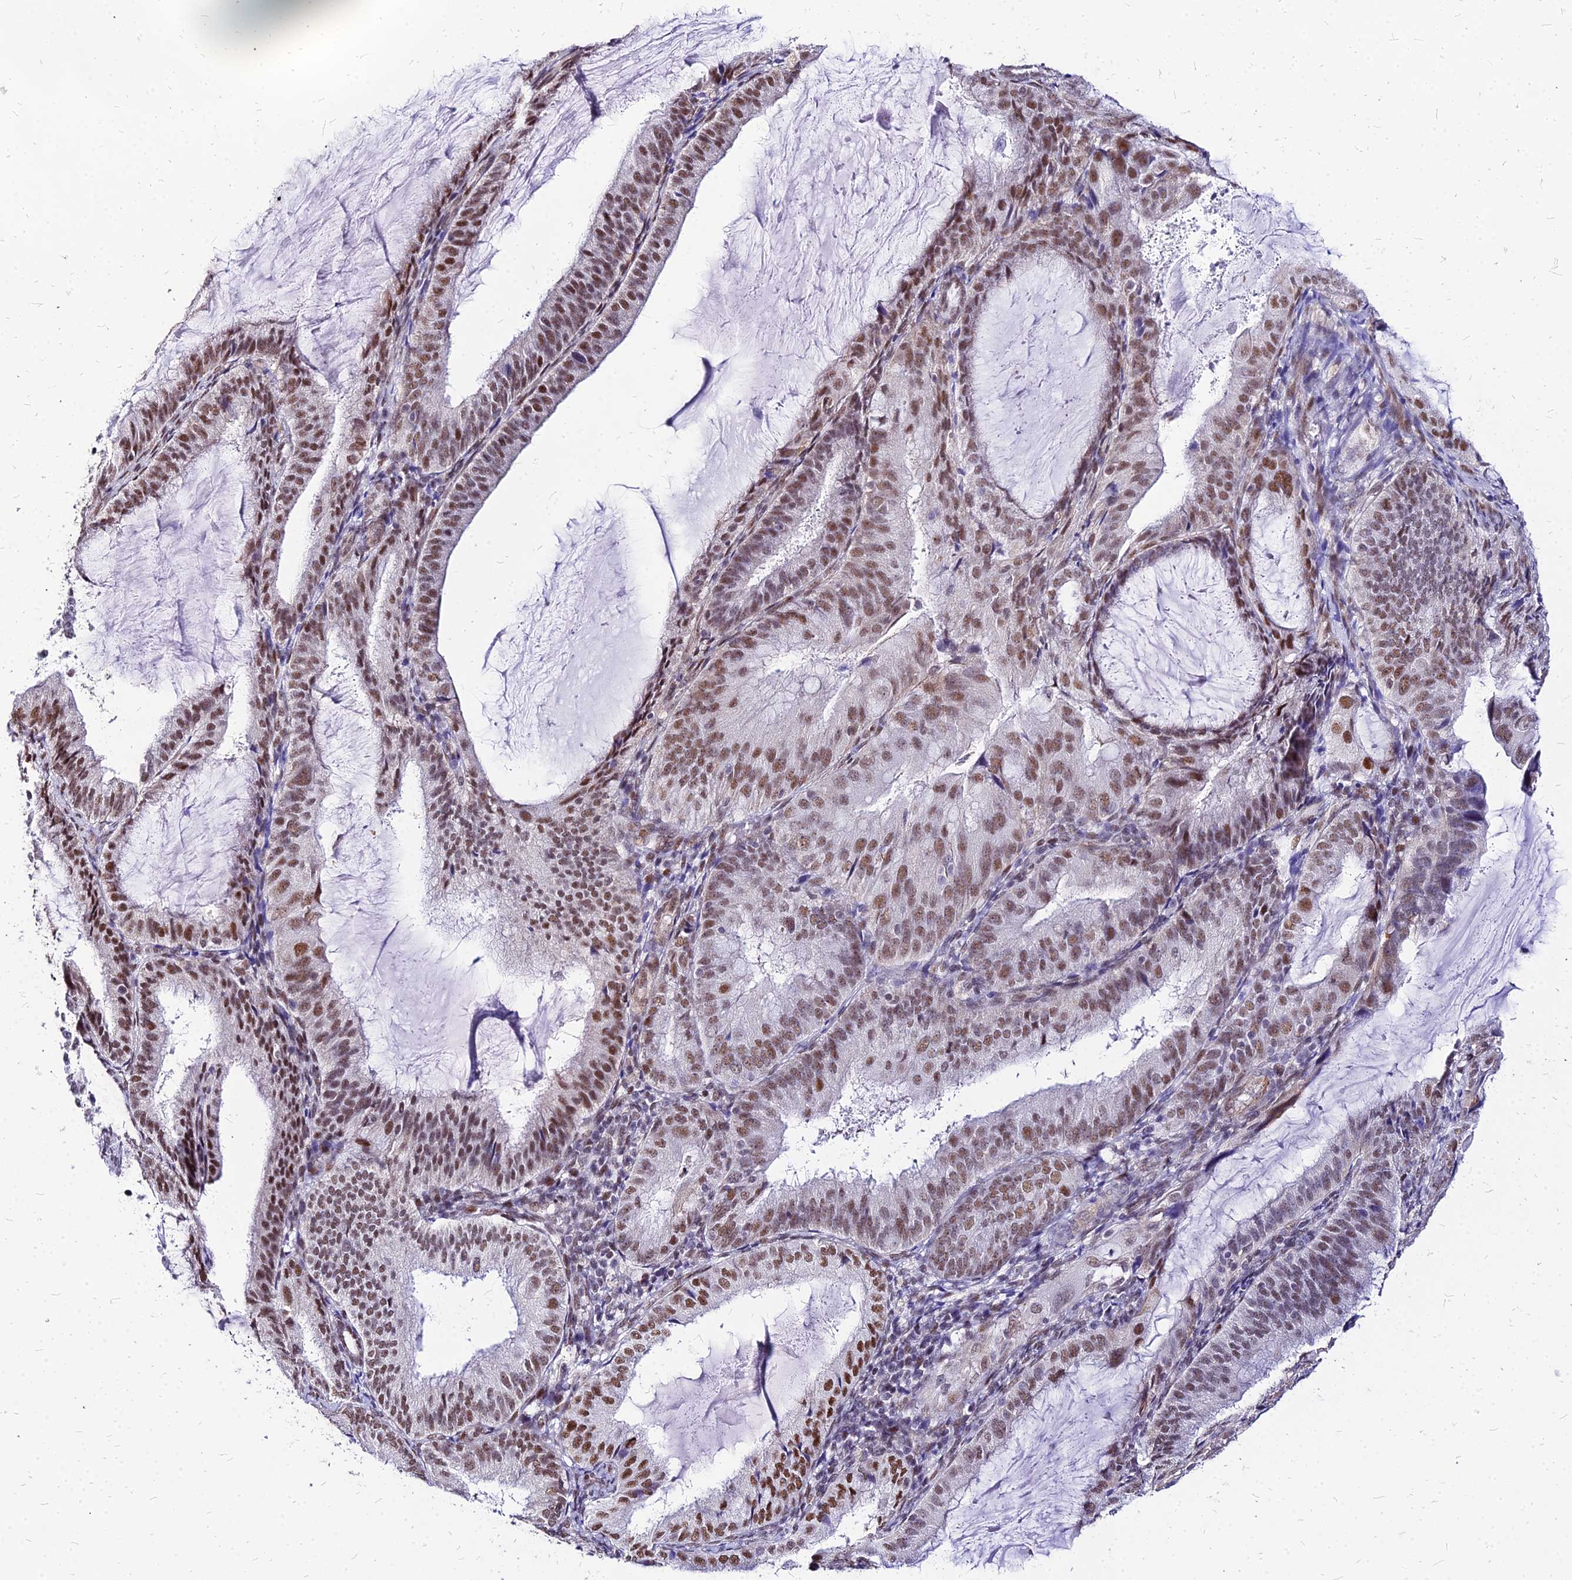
{"staining": {"intensity": "moderate", "quantity": ">75%", "location": "nuclear"}, "tissue": "endometrial cancer", "cell_type": "Tumor cells", "image_type": "cancer", "snomed": [{"axis": "morphology", "description": "Adenocarcinoma, NOS"}, {"axis": "topography", "description": "Endometrium"}], "caption": "Moderate nuclear expression for a protein is present in about >75% of tumor cells of adenocarcinoma (endometrial) using IHC.", "gene": "FDX2", "patient": {"sex": "female", "age": 81}}